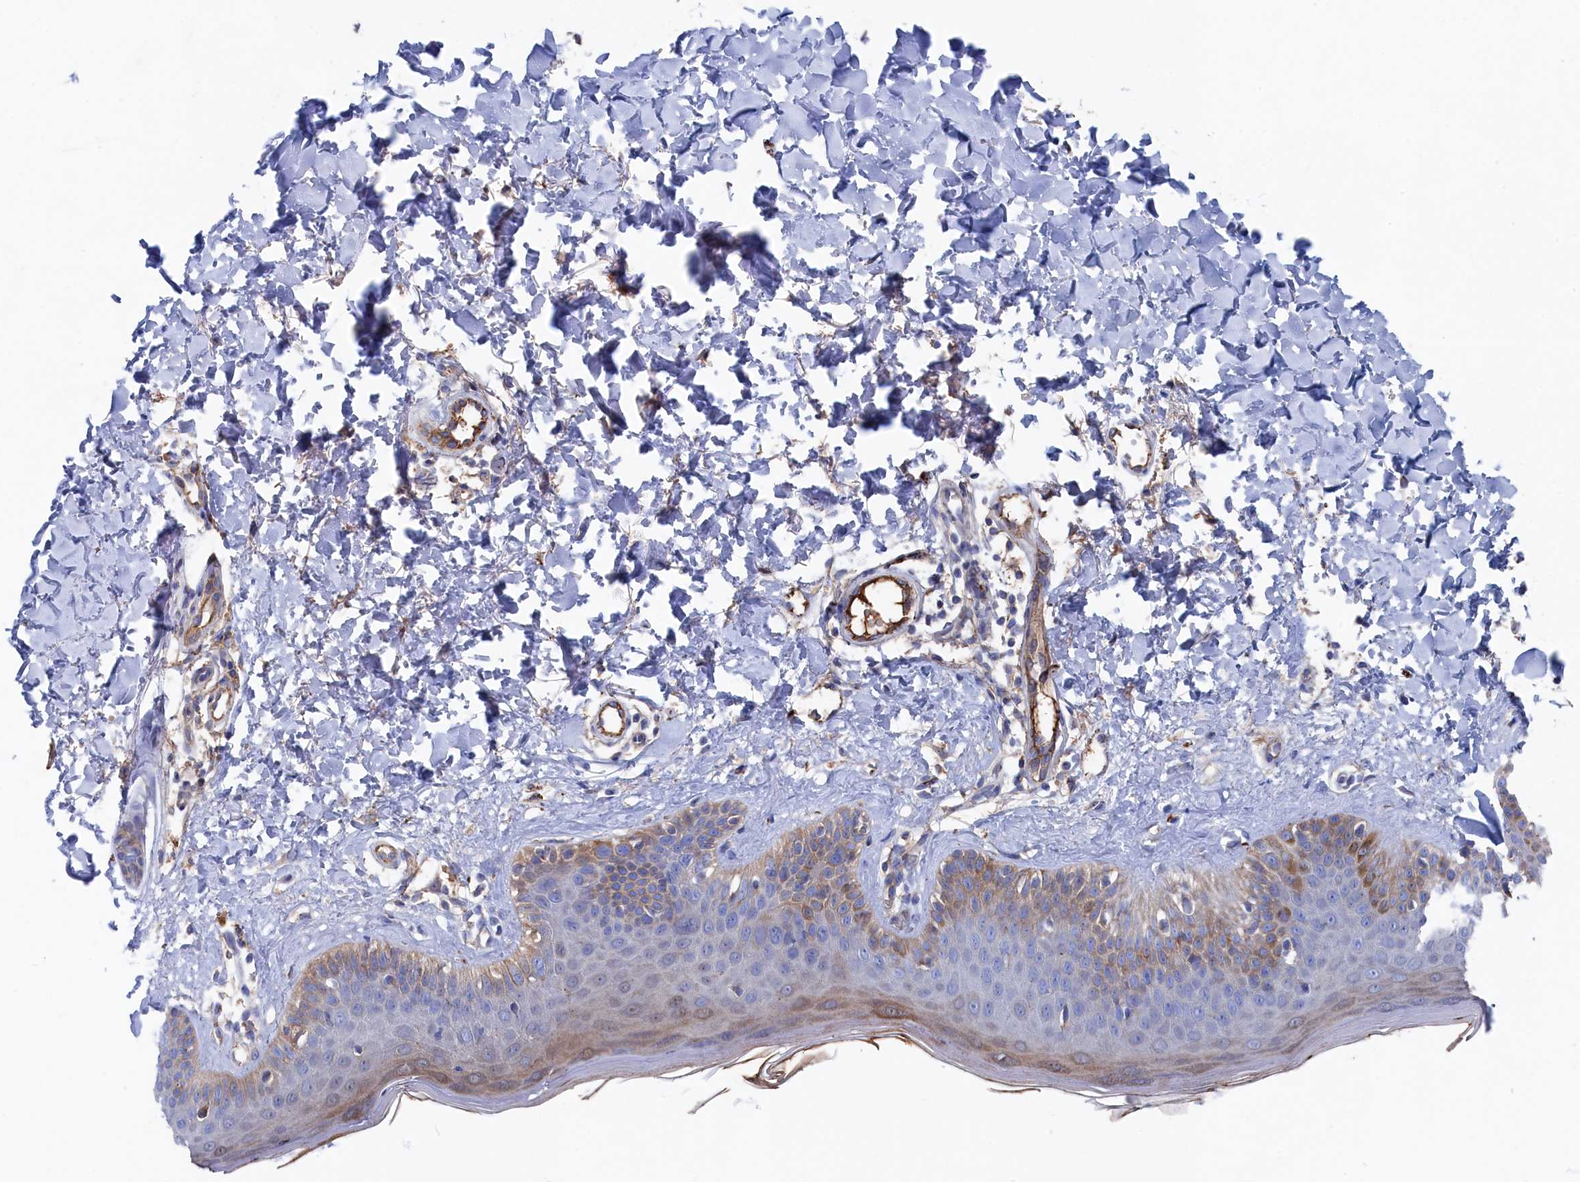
{"staining": {"intensity": "negative", "quantity": "none", "location": "none"}, "tissue": "skin", "cell_type": "Fibroblasts", "image_type": "normal", "snomed": [{"axis": "morphology", "description": "Normal tissue, NOS"}, {"axis": "topography", "description": "Skin"}], "caption": "This is a micrograph of immunohistochemistry (IHC) staining of normal skin, which shows no staining in fibroblasts.", "gene": "C12orf73", "patient": {"sex": "male", "age": 52}}